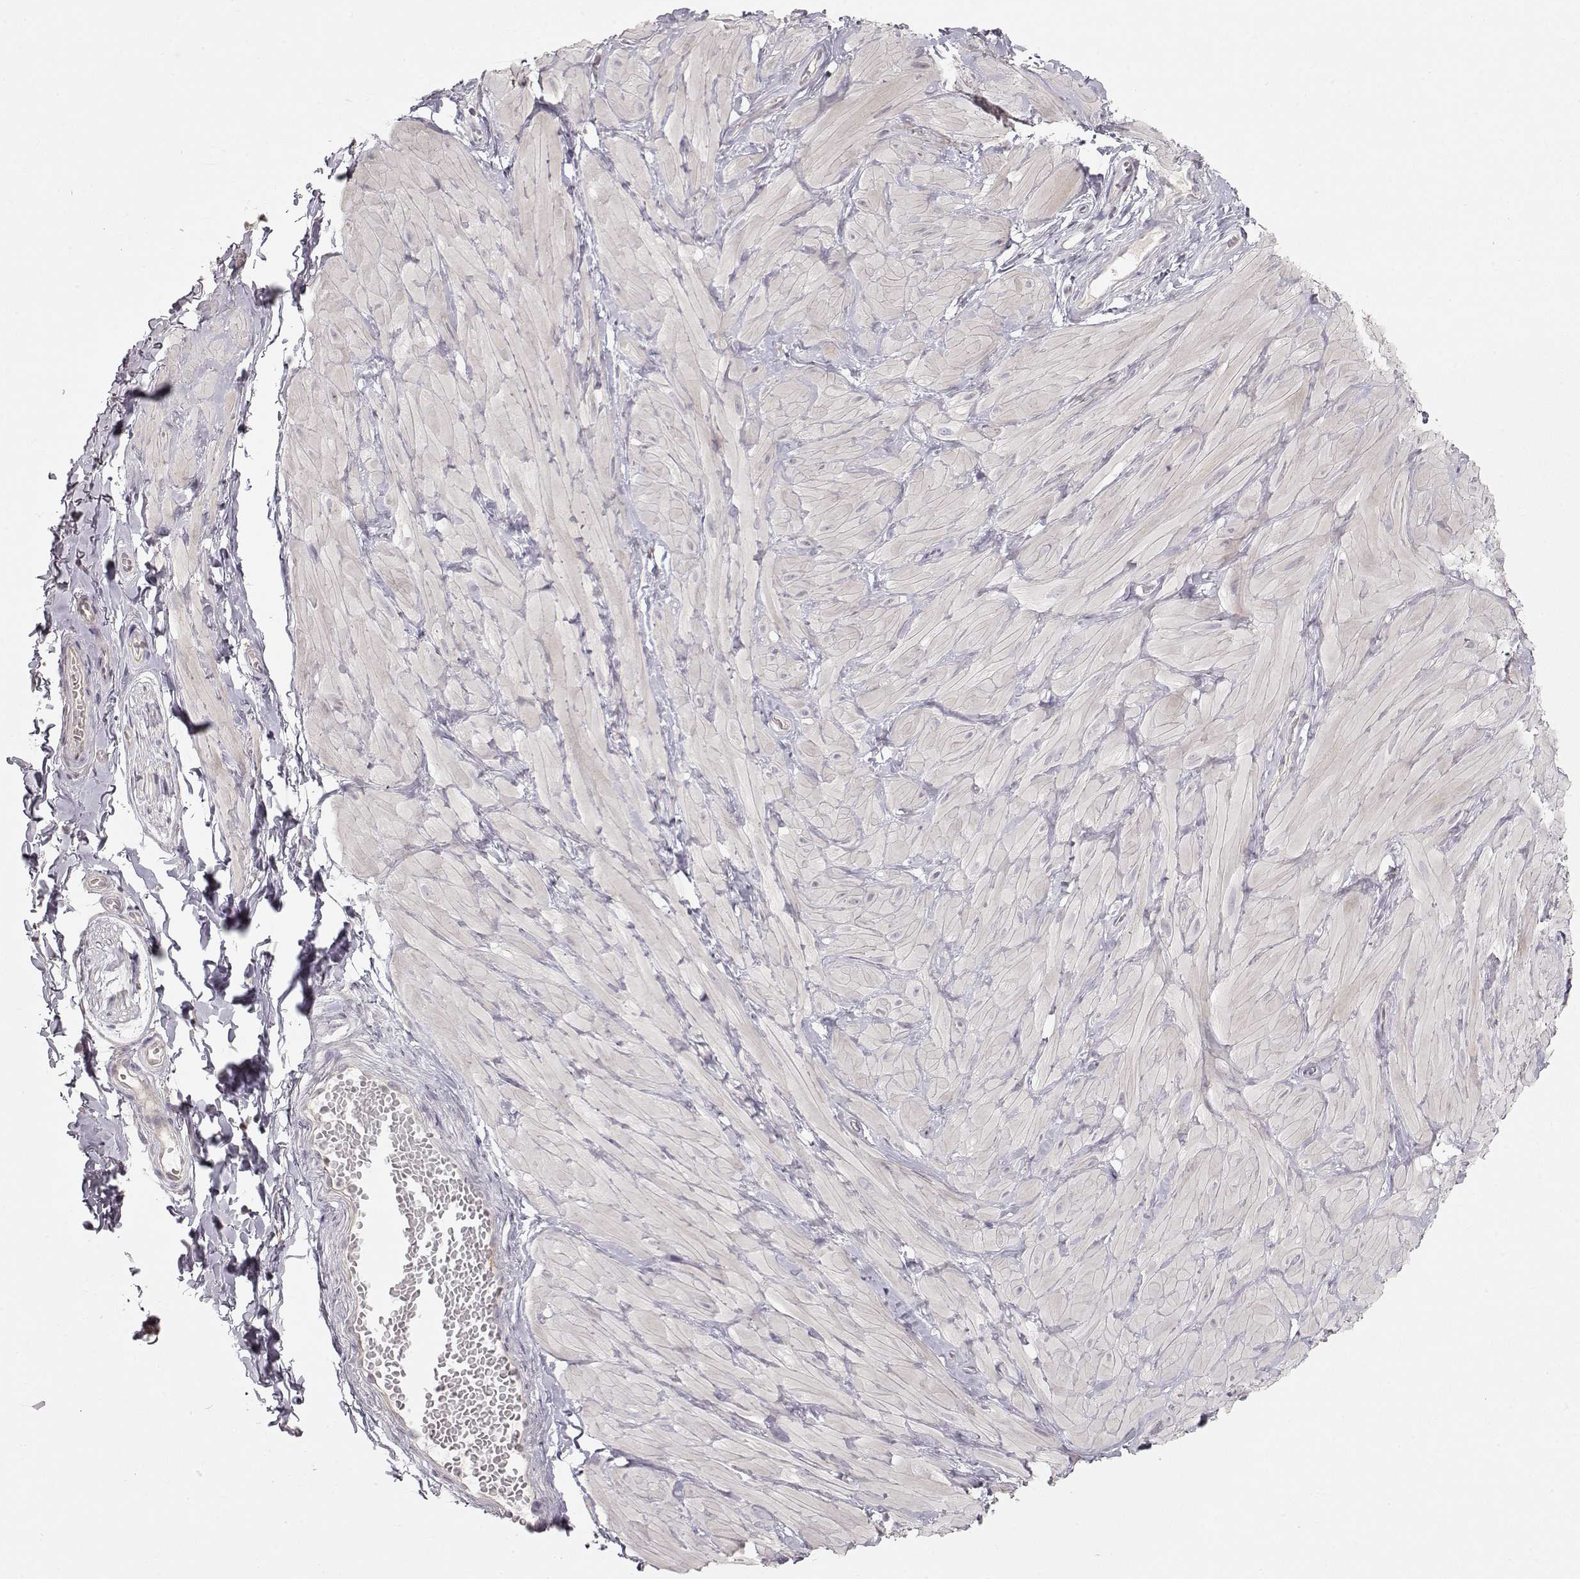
{"staining": {"intensity": "negative", "quantity": "none", "location": "none"}, "tissue": "adipose tissue", "cell_type": "Adipocytes", "image_type": "normal", "snomed": [{"axis": "morphology", "description": "Normal tissue, NOS"}, {"axis": "topography", "description": "Smooth muscle"}, {"axis": "topography", "description": "Peripheral nerve tissue"}], "caption": "A micrograph of adipose tissue stained for a protein reveals no brown staining in adipocytes. (DAB (3,3'-diaminobenzidine) immunohistochemistry visualized using brightfield microscopy, high magnification).", "gene": "ARHGAP8", "patient": {"sex": "male", "age": 22}}